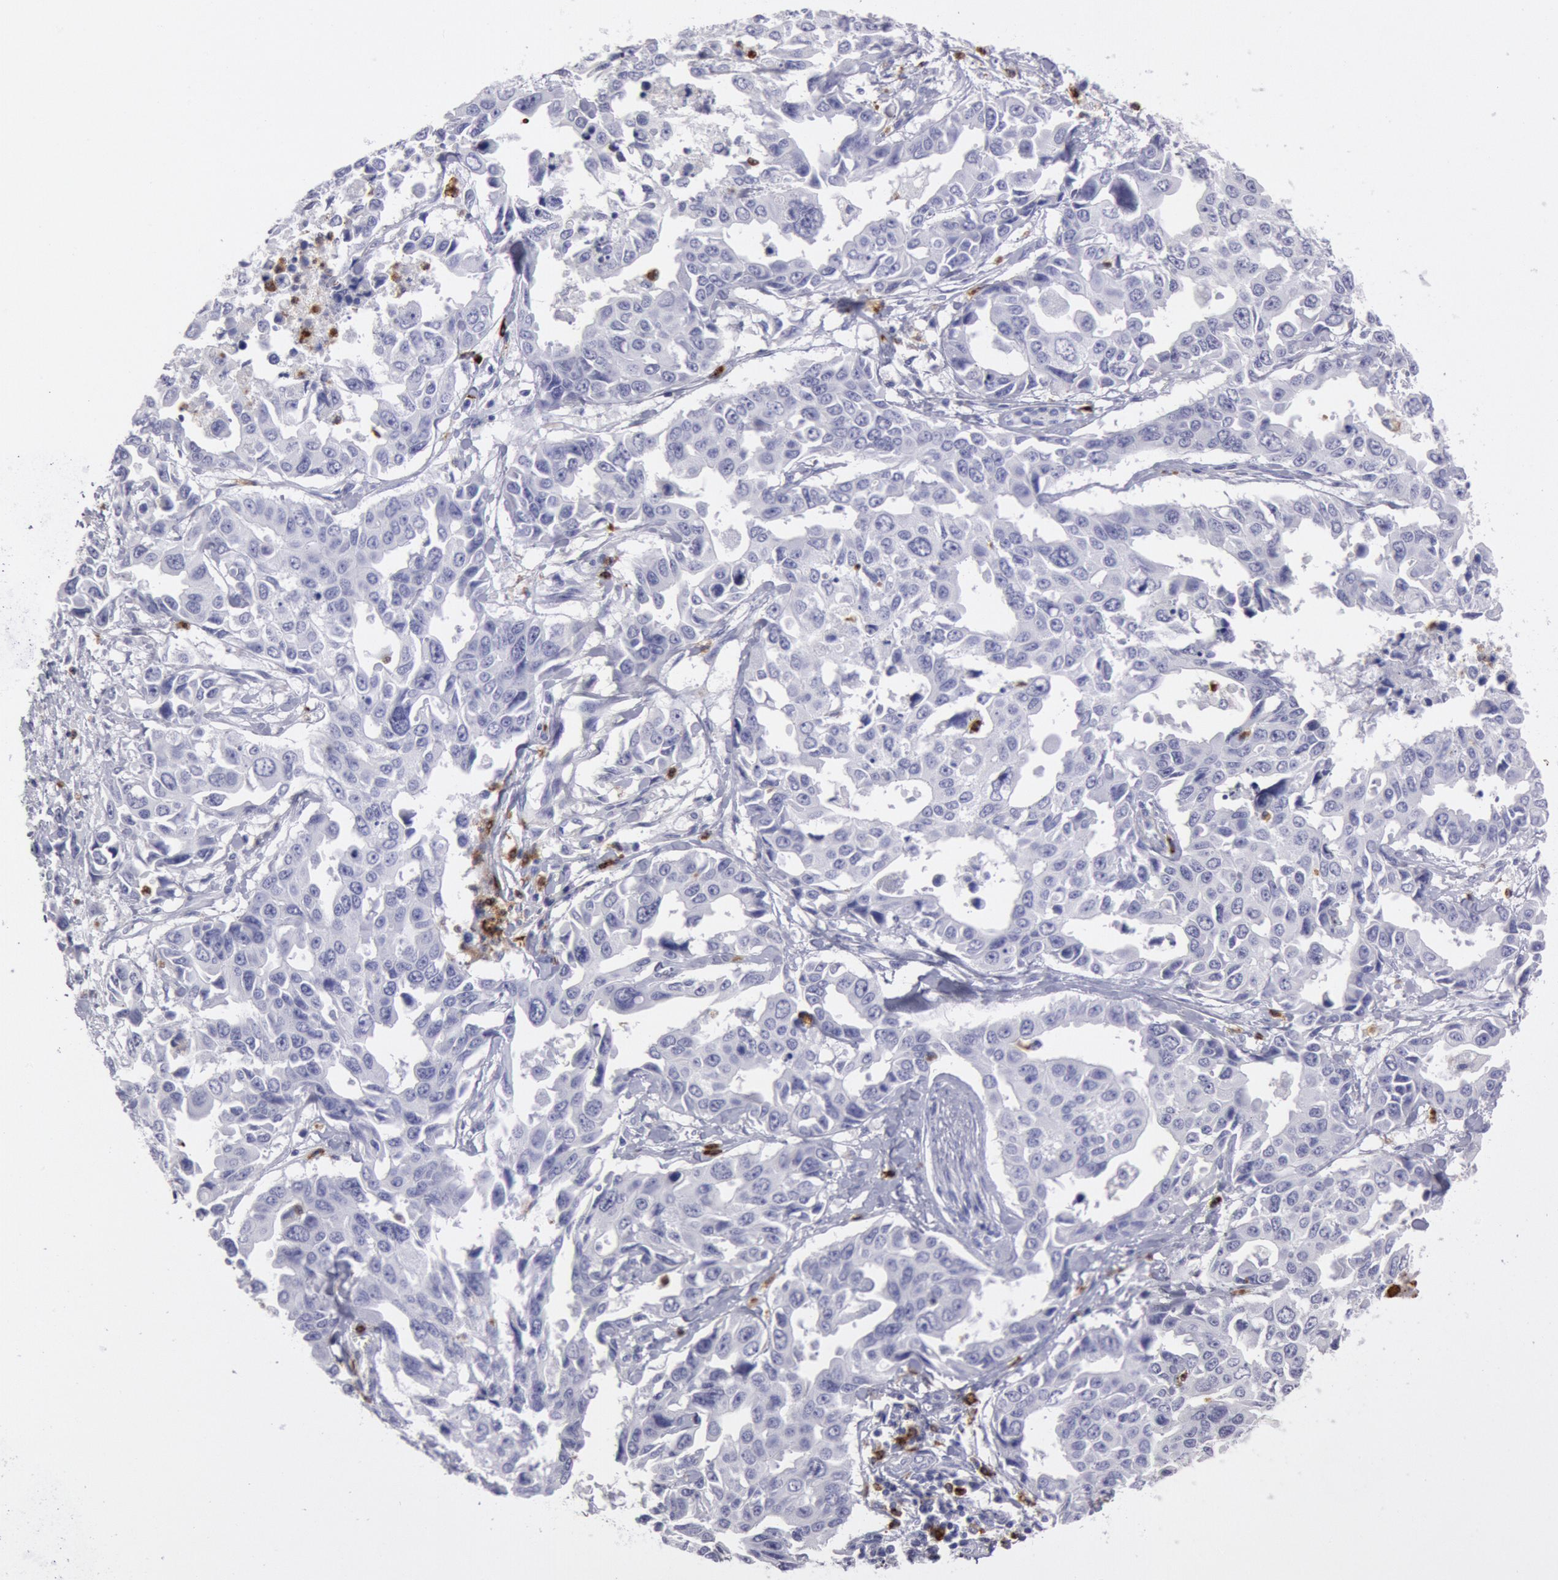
{"staining": {"intensity": "negative", "quantity": "none", "location": "none"}, "tissue": "lung cancer", "cell_type": "Tumor cells", "image_type": "cancer", "snomed": [{"axis": "morphology", "description": "Adenocarcinoma, NOS"}, {"axis": "topography", "description": "Lung"}], "caption": "DAB (3,3'-diaminobenzidine) immunohistochemical staining of lung cancer (adenocarcinoma) demonstrates no significant staining in tumor cells.", "gene": "FCN1", "patient": {"sex": "male", "age": 64}}